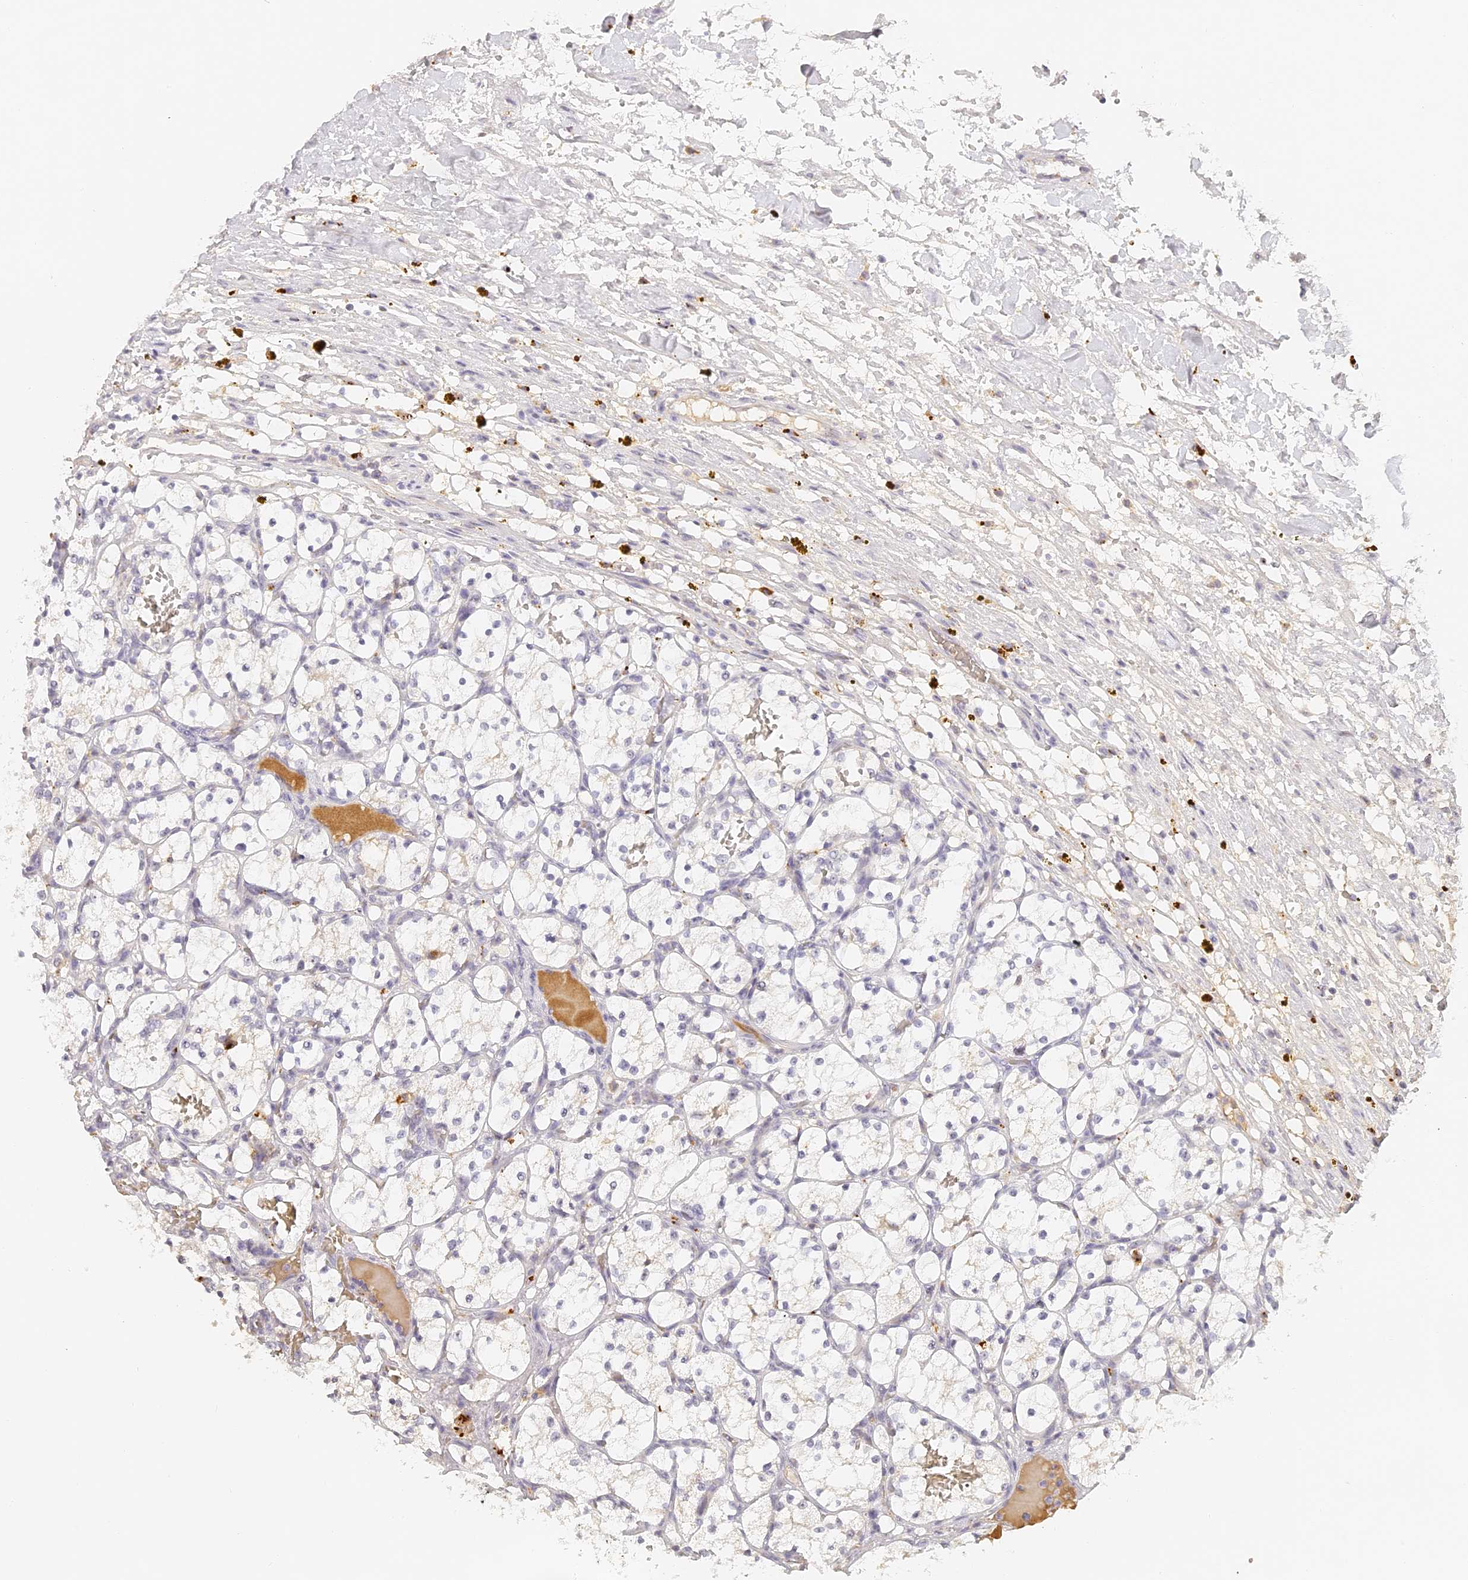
{"staining": {"intensity": "negative", "quantity": "none", "location": "none"}, "tissue": "renal cancer", "cell_type": "Tumor cells", "image_type": "cancer", "snomed": [{"axis": "morphology", "description": "Adenocarcinoma, NOS"}, {"axis": "topography", "description": "Kidney"}], "caption": "There is no significant positivity in tumor cells of renal cancer.", "gene": "ELL3", "patient": {"sex": "female", "age": 69}}